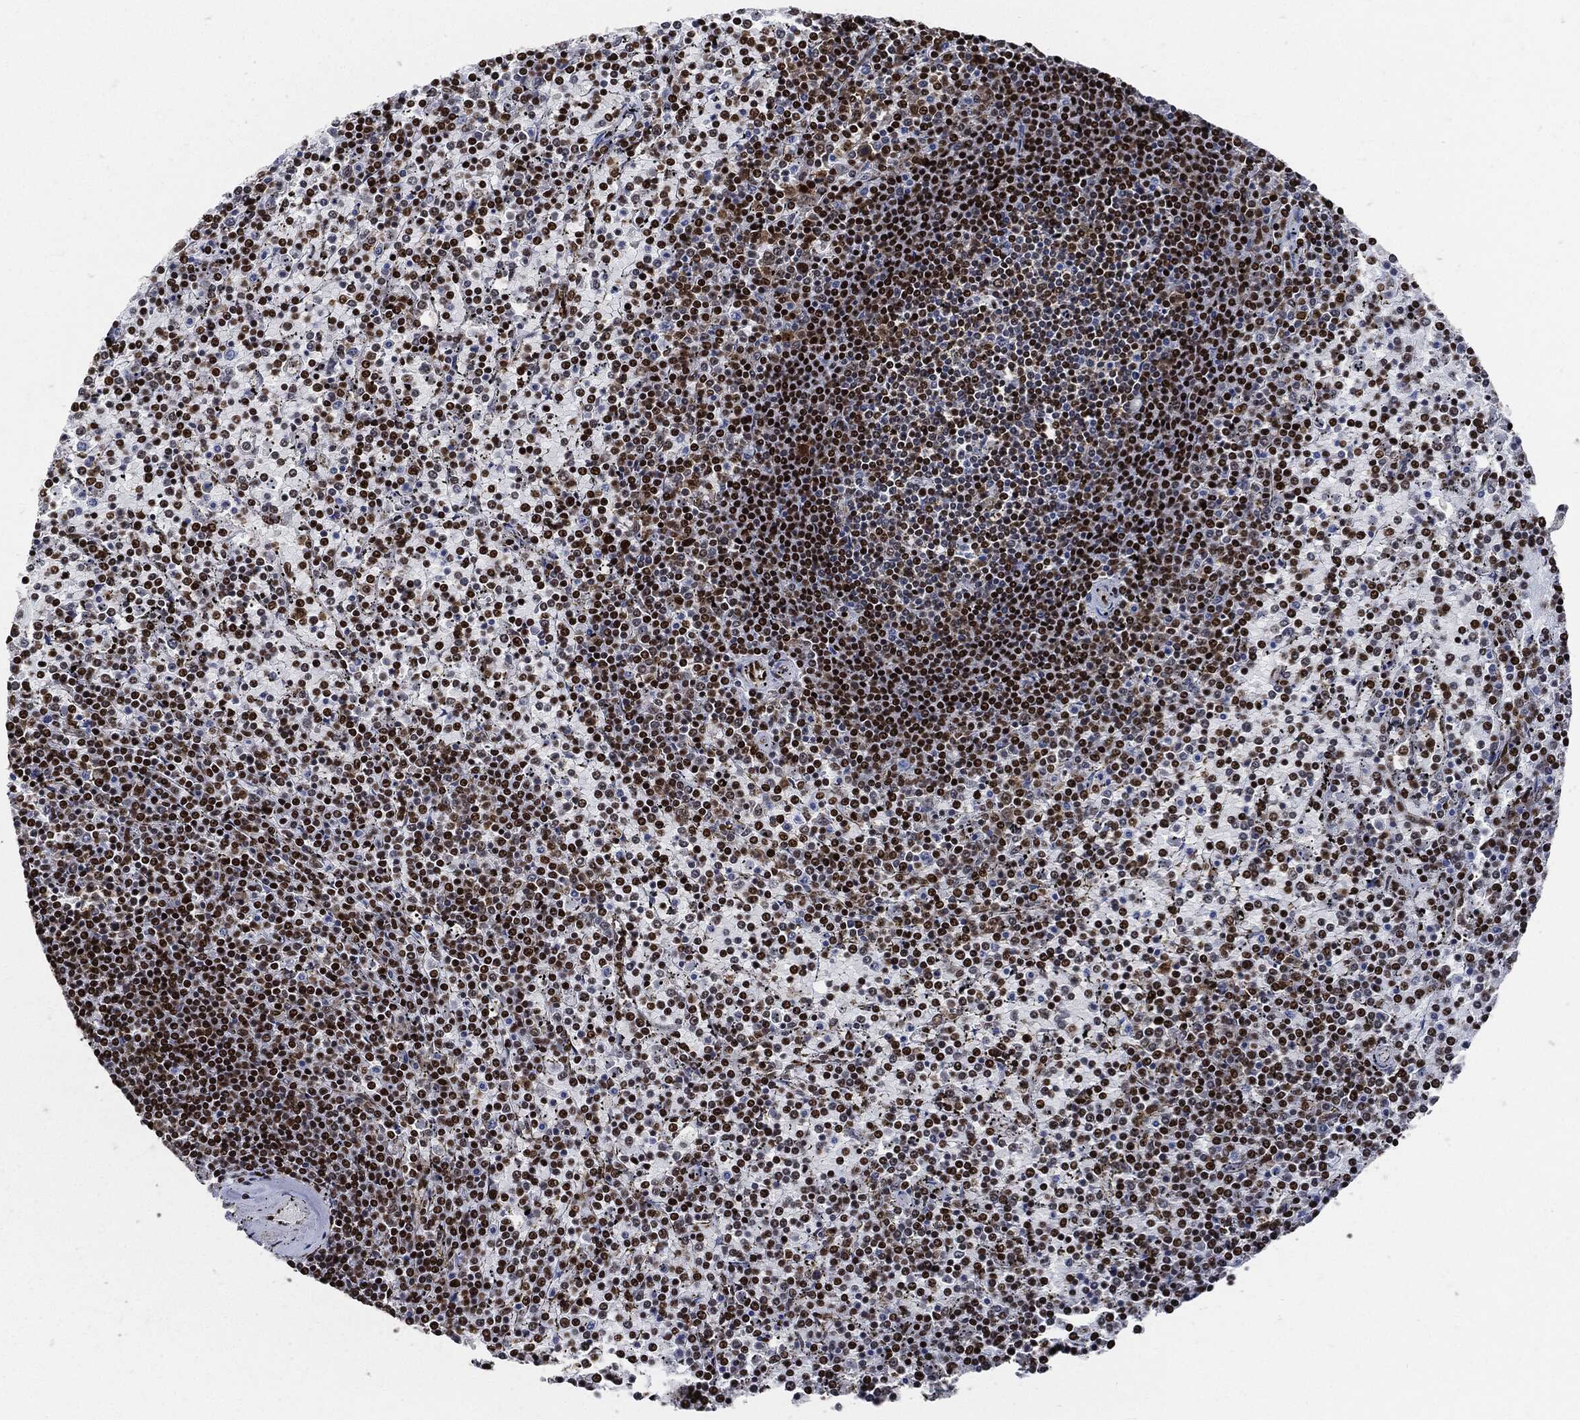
{"staining": {"intensity": "moderate", "quantity": ">75%", "location": "nuclear"}, "tissue": "lymphoma", "cell_type": "Tumor cells", "image_type": "cancer", "snomed": [{"axis": "morphology", "description": "Malignant lymphoma, non-Hodgkin's type, Low grade"}, {"axis": "topography", "description": "Spleen"}], "caption": "Immunohistochemical staining of malignant lymphoma, non-Hodgkin's type (low-grade) displays medium levels of moderate nuclear protein staining in about >75% of tumor cells.", "gene": "RECQL", "patient": {"sex": "female", "age": 77}}